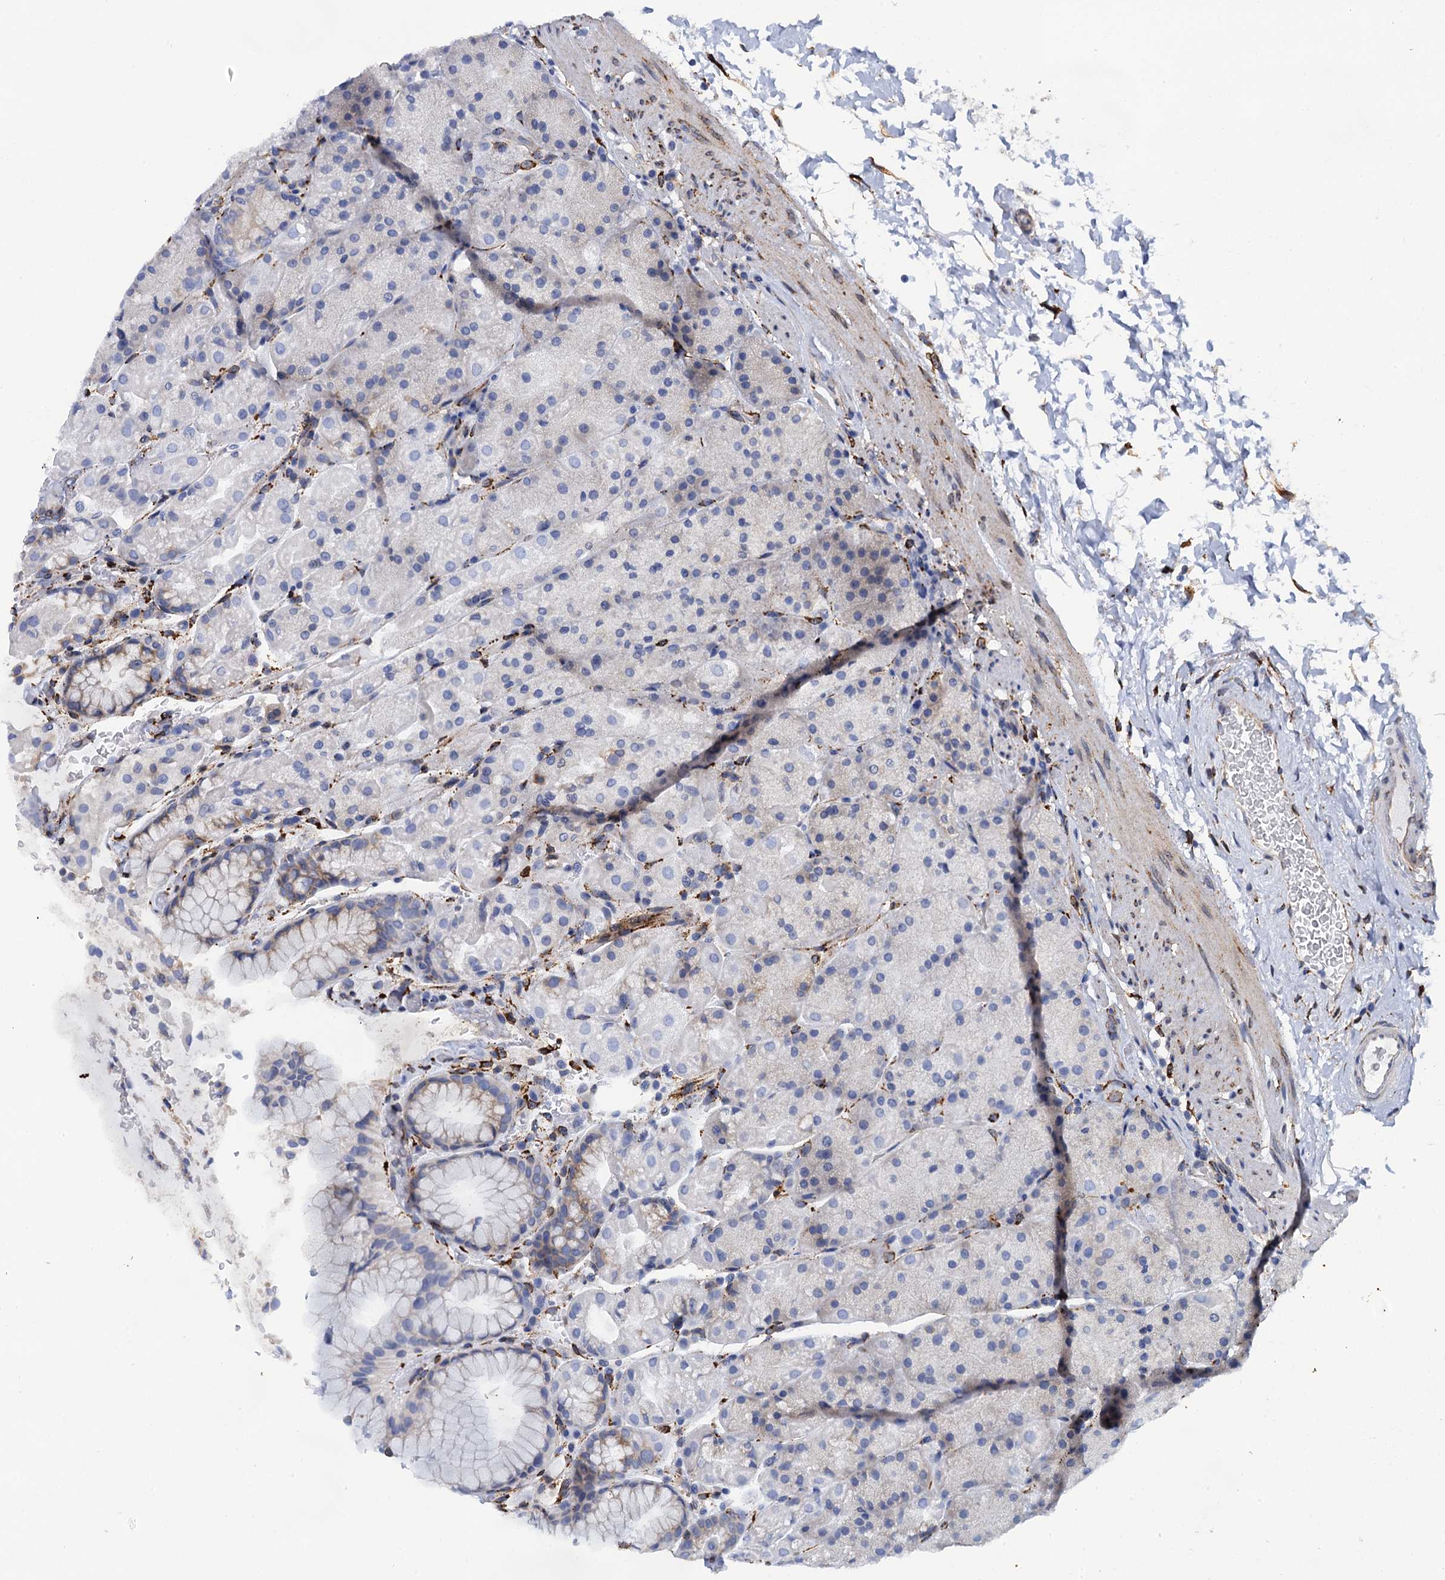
{"staining": {"intensity": "weak", "quantity": "<25%", "location": "cytoplasmic/membranous"}, "tissue": "stomach", "cell_type": "Glandular cells", "image_type": "normal", "snomed": [{"axis": "morphology", "description": "Normal tissue, NOS"}, {"axis": "topography", "description": "Stomach, upper"}, {"axis": "topography", "description": "Stomach, lower"}], "caption": "Immunohistochemistry of normal human stomach shows no staining in glandular cells.", "gene": "POGLUT3", "patient": {"sex": "male", "age": 67}}